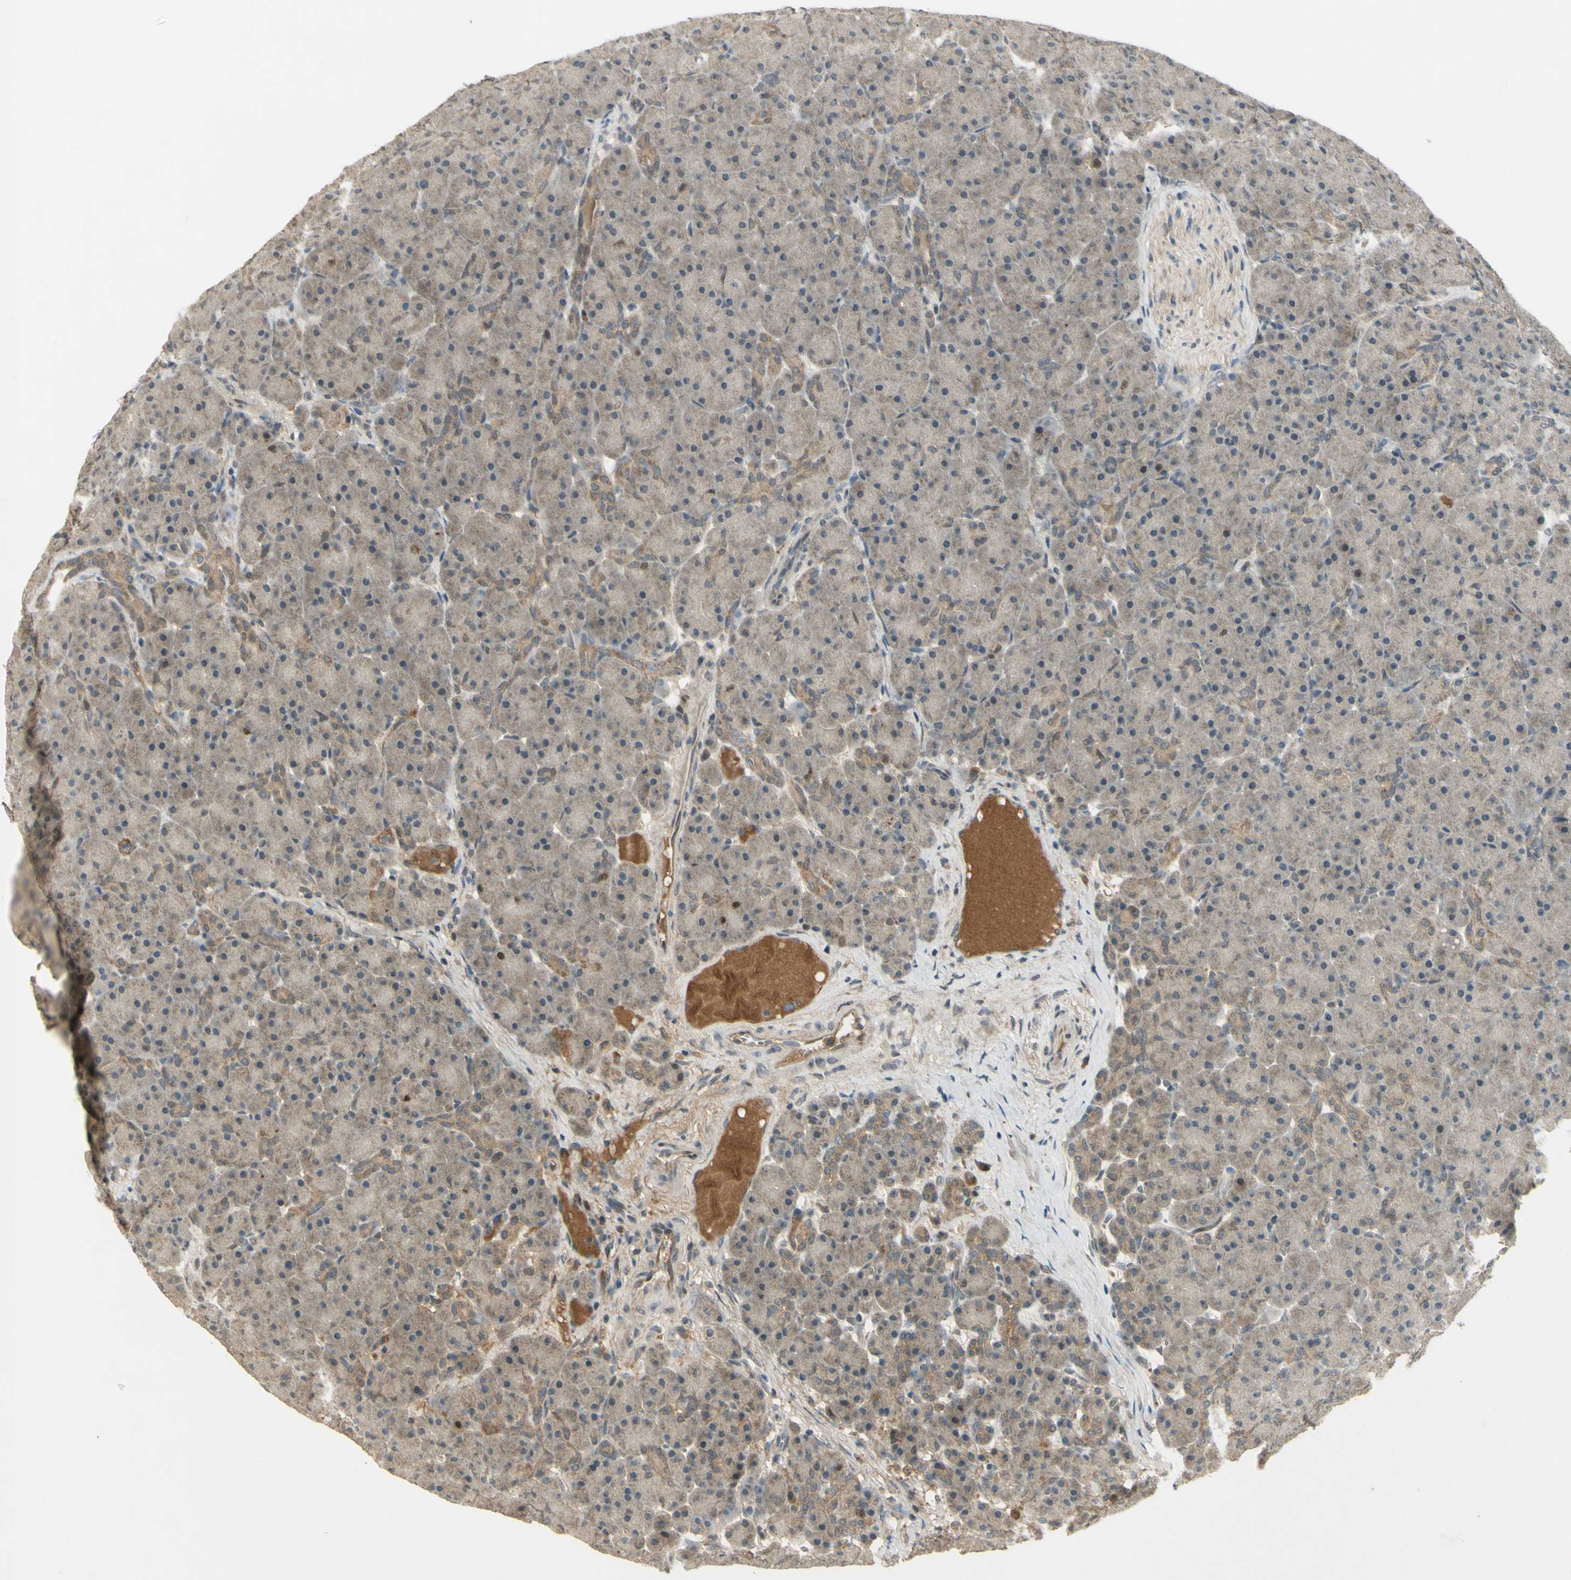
{"staining": {"intensity": "weak", "quantity": "<25%", "location": "cytoplasmic/membranous"}, "tissue": "pancreas", "cell_type": "Exocrine glandular cells", "image_type": "normal", "snomed": [{"axis": "morphology", "description": "Normal tissue, NOS"}, {"axis": "topography", "description": "Pancreas"}], "caption": "The histopathology image shows no staining of exocrine glandular cells in unremarkable pancreas.", "gene": "RAD18", "patient": {"sex": "male", "age": 66}}